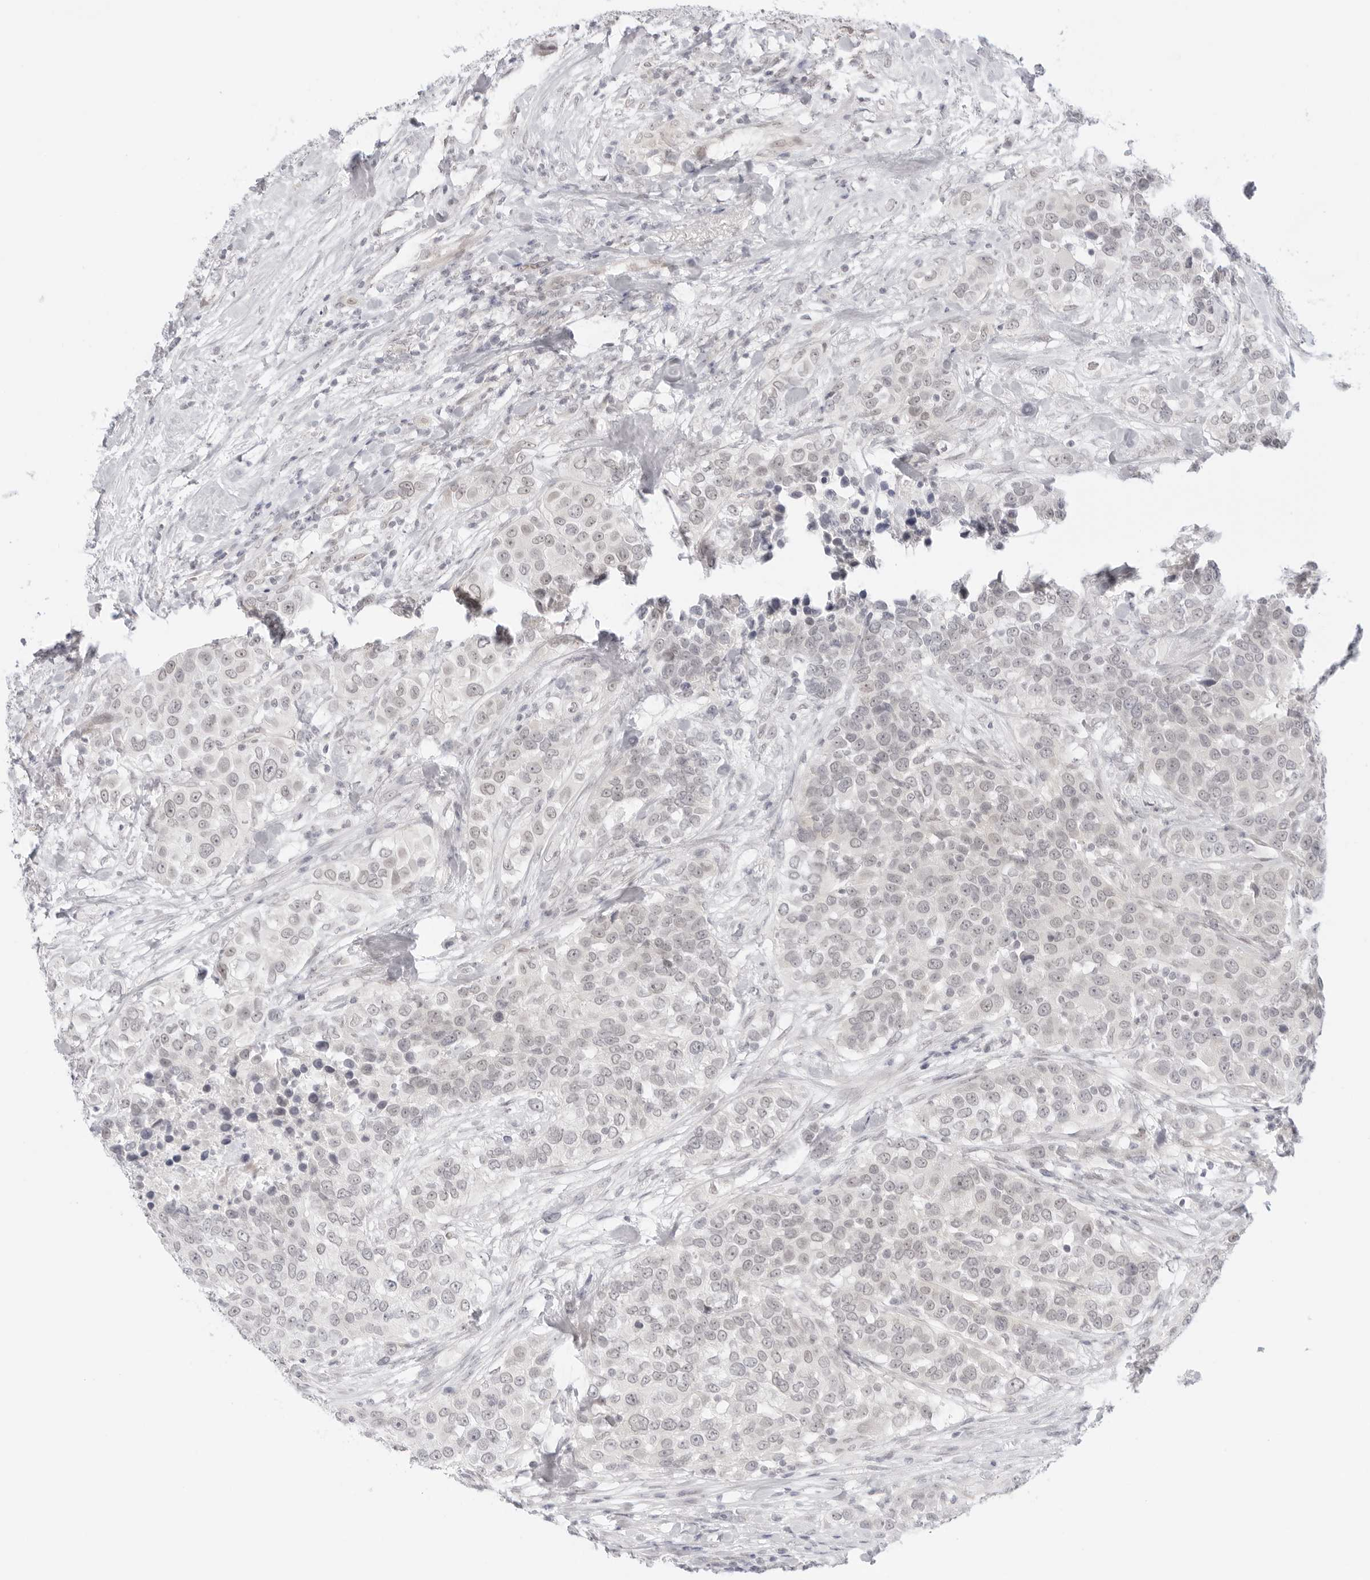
{"staining": {"intensity": "negative", "quantity": "none", "location": "none"}, "tissue": "urothelial cancer", "cell_type": "Tumor cells", "image_type": "cancer", "snomed": [{"axis": "morphology", "description": "Urothelial carcinoma, High grade"}, {"axis": "topography", "description": "Urinary bladder"}], "caption": "A high-resolution image shows immunohistochemistry (IHC) staining of high-grade urothelial carcinoma, which exhibits no significant expression in tumor cells.", "gene": "MED18", "patient": {"sex": "female", "age": 80}}